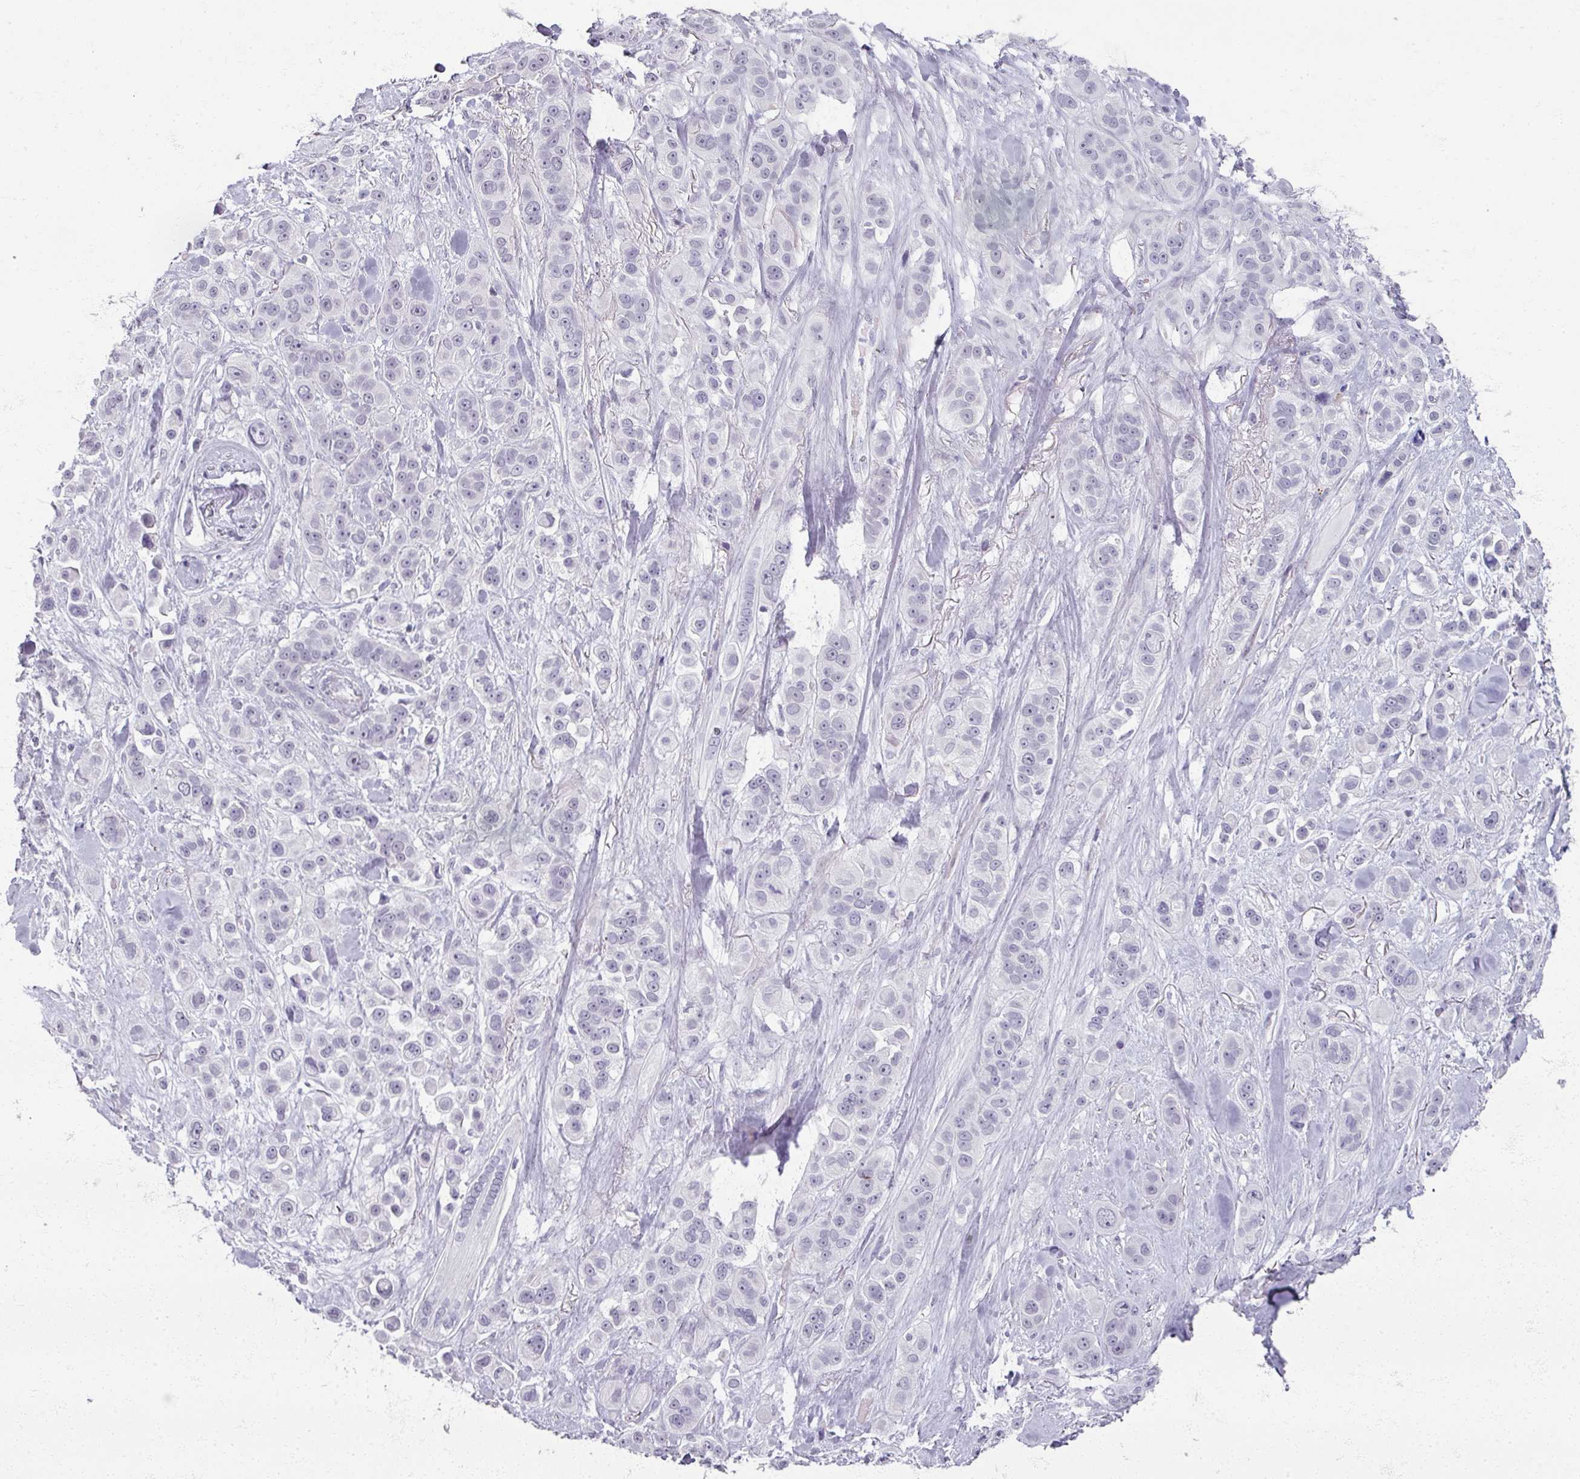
{"staining": {"intensity": "negative", "quantity": "none", "location": "none"}, "tissue": "skin cancer", "cell_type": "Tumor cells", "image_type": "cancer", "snomed": [{"axis": "morphology", "description": "Squamous cell carcinoma, NOS"}, {"axis": "topography", "description": "Skin"}], "caption": "Tumor cells are negative for protein expression in human skin cancer (squamous cell carcinoma).", "gene": "RFPL2", "patient": {"sex": "male", "age": 67}}